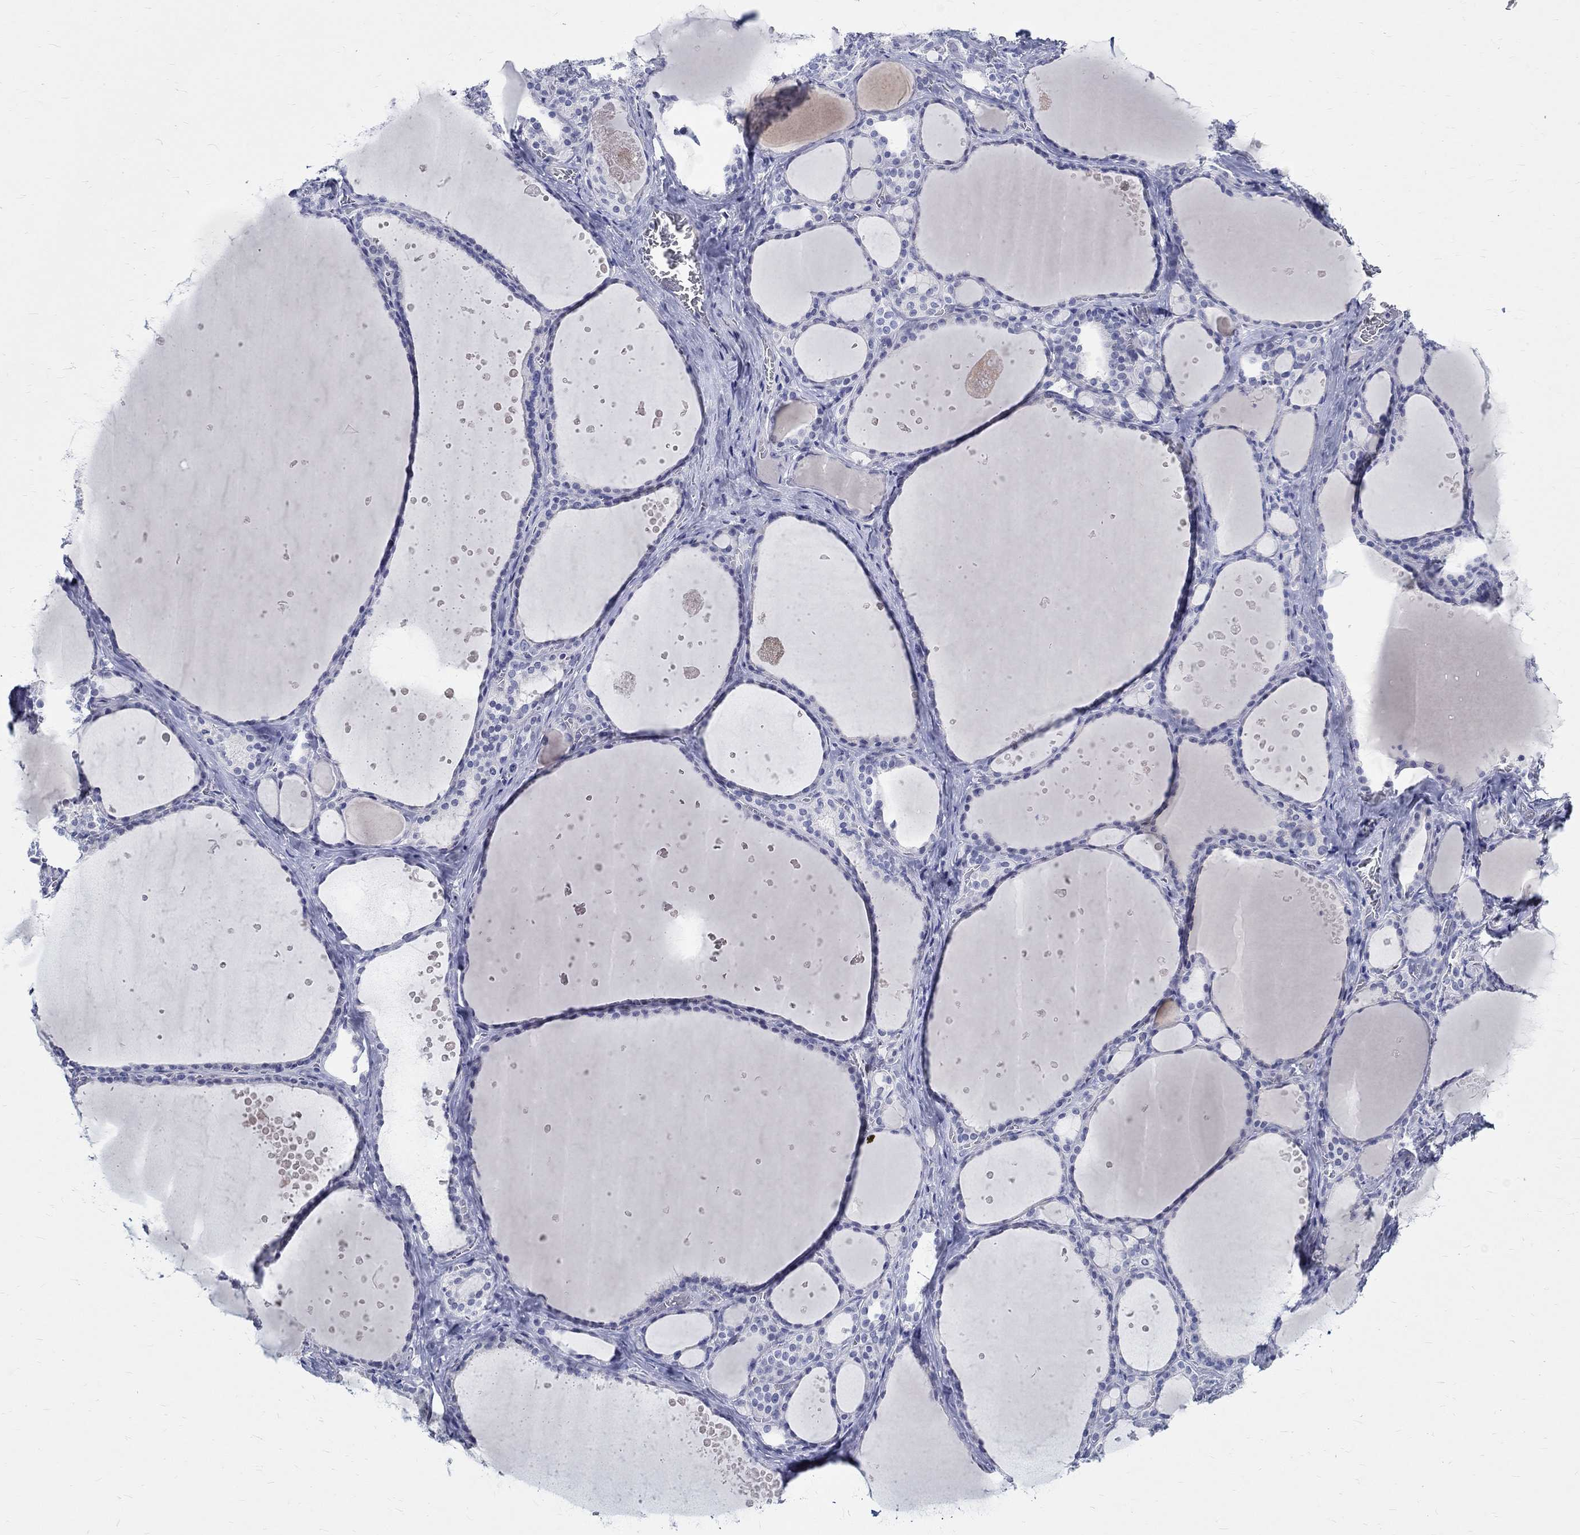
{"staining": {"intensity": "negative", "quantity": "none", "location": "none"}, "tissue": "thyroid gland", "cell_type": "Glandular cells", "image_type": "normal", "snomed": [{"axis": "morphology", "description": "Normal tissue, NOS"}, {"axis": "topography", "description": "Thyroid gland"}], "caption": "This is a image of IHC staining of unremarkable thyroid gland, which shows no staining in glandular cells.", "gene": "CETN1", "patient": {"sex": "male", "age": 63}}